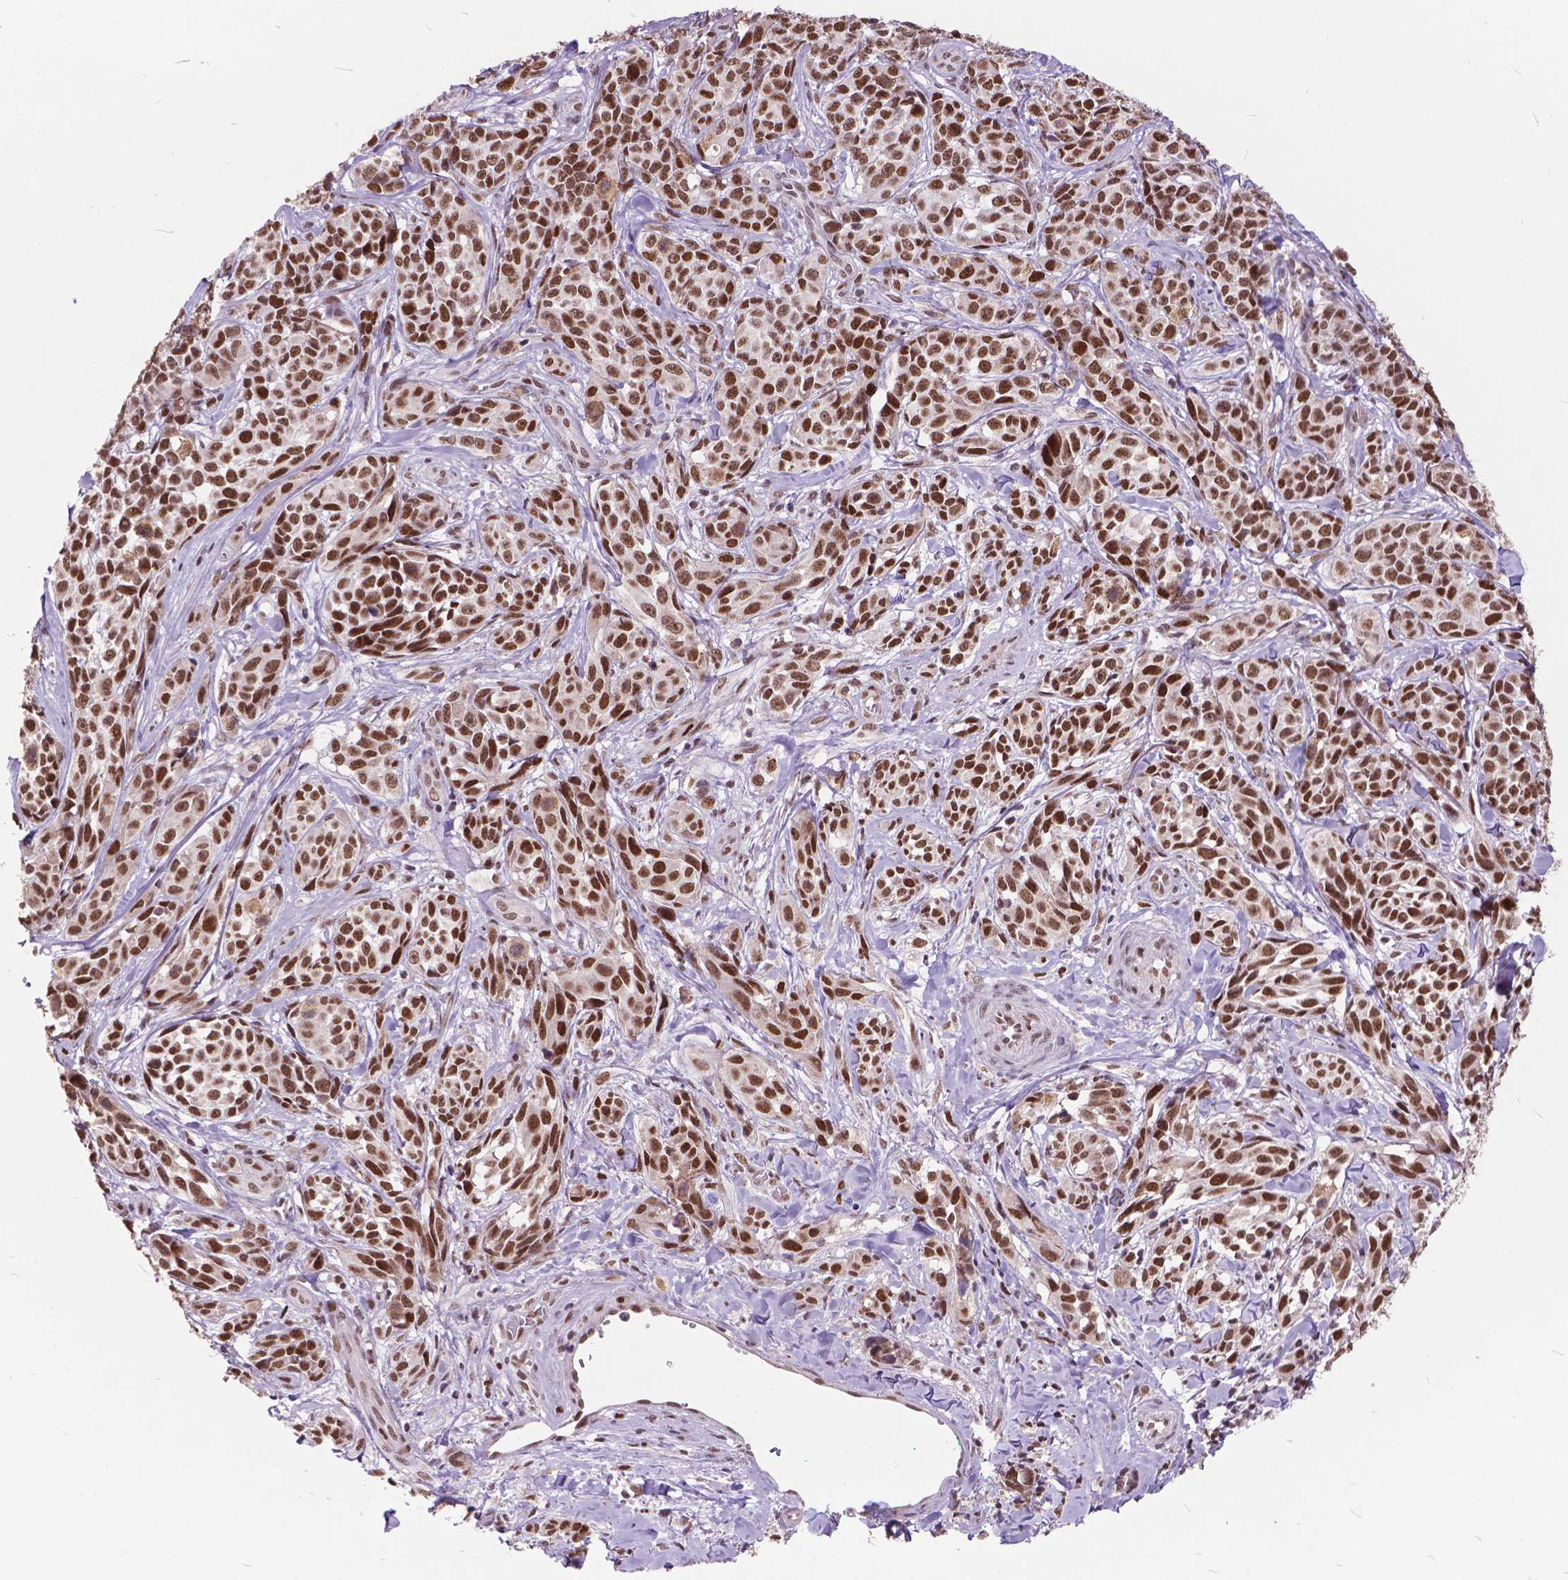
{"staining": {"intensity": "strong", "quantity": ">75%", "location": "nuclear"}, "tissue": "melanoma", "cell_type": "Tumor cells", "image_type": "cancer", "snomed": [{"axis": "morphology", "description": "Malignant melanoma, NOS"}, {"axis": "topography", "description": "Skin"}], "caption": "Malignant melanoma stained for a protein displays strong nuclear positivity in tumor cells.", "gene": "MSH2", "patient": {"sex": "female", "age": 88}}